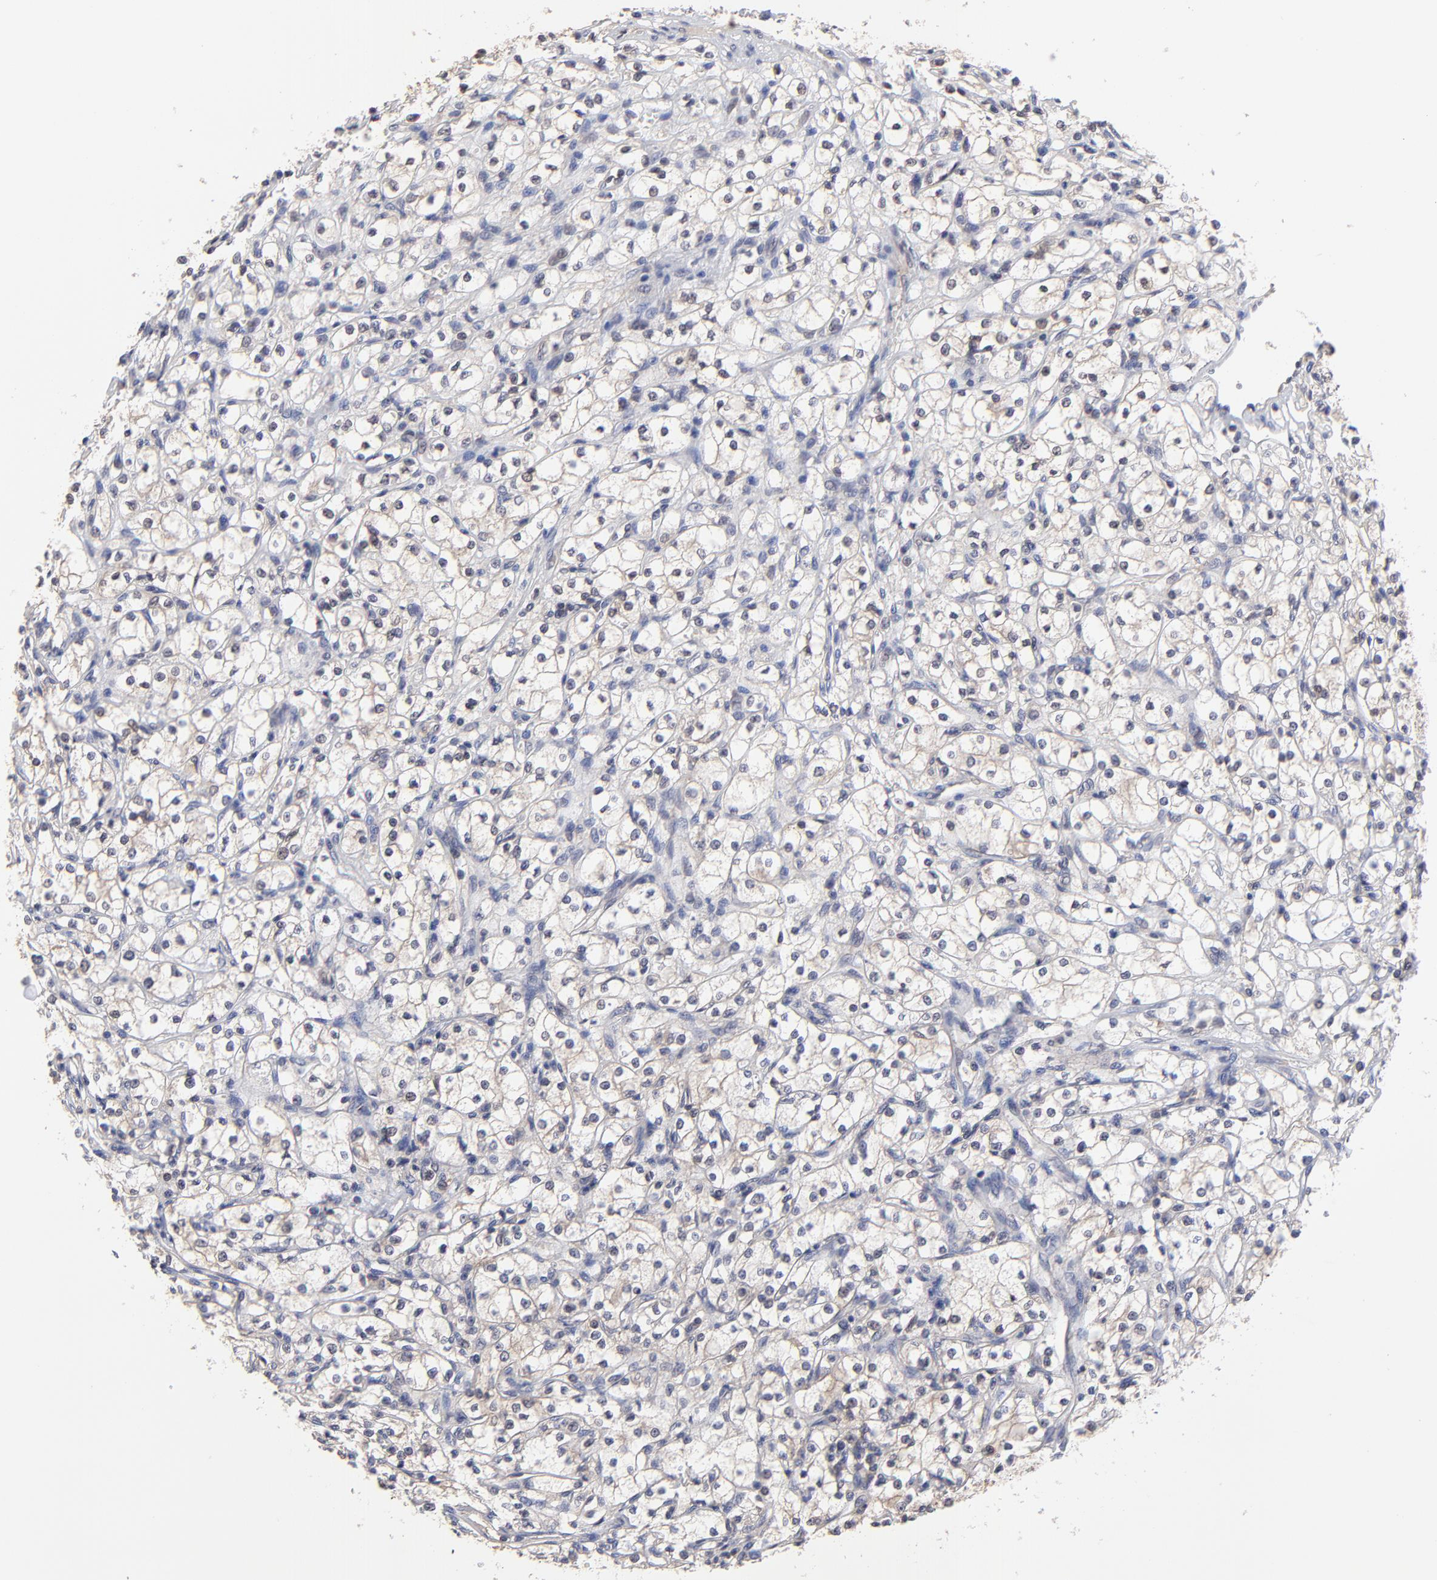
{"staining": {"intensity": "negative", "quantity": "none", "location": "none"}, "tissue": "renal cancer", "cell_type": "Tumor cells", "image_type": "cancer", "snomed": [{"axis": "morphology", "description": "Adenocarcinoma, NOS"}, {"axis": "topography", "description": "Kidney"}], "caption": "Immunohistochemistry photomicrograph of renal adenocarcinoma stained for a protein (brown), which exhibits no expression in tumor cells.", "gene": "UBE2L6", "patient": {"sex": "male", "age": 61}}